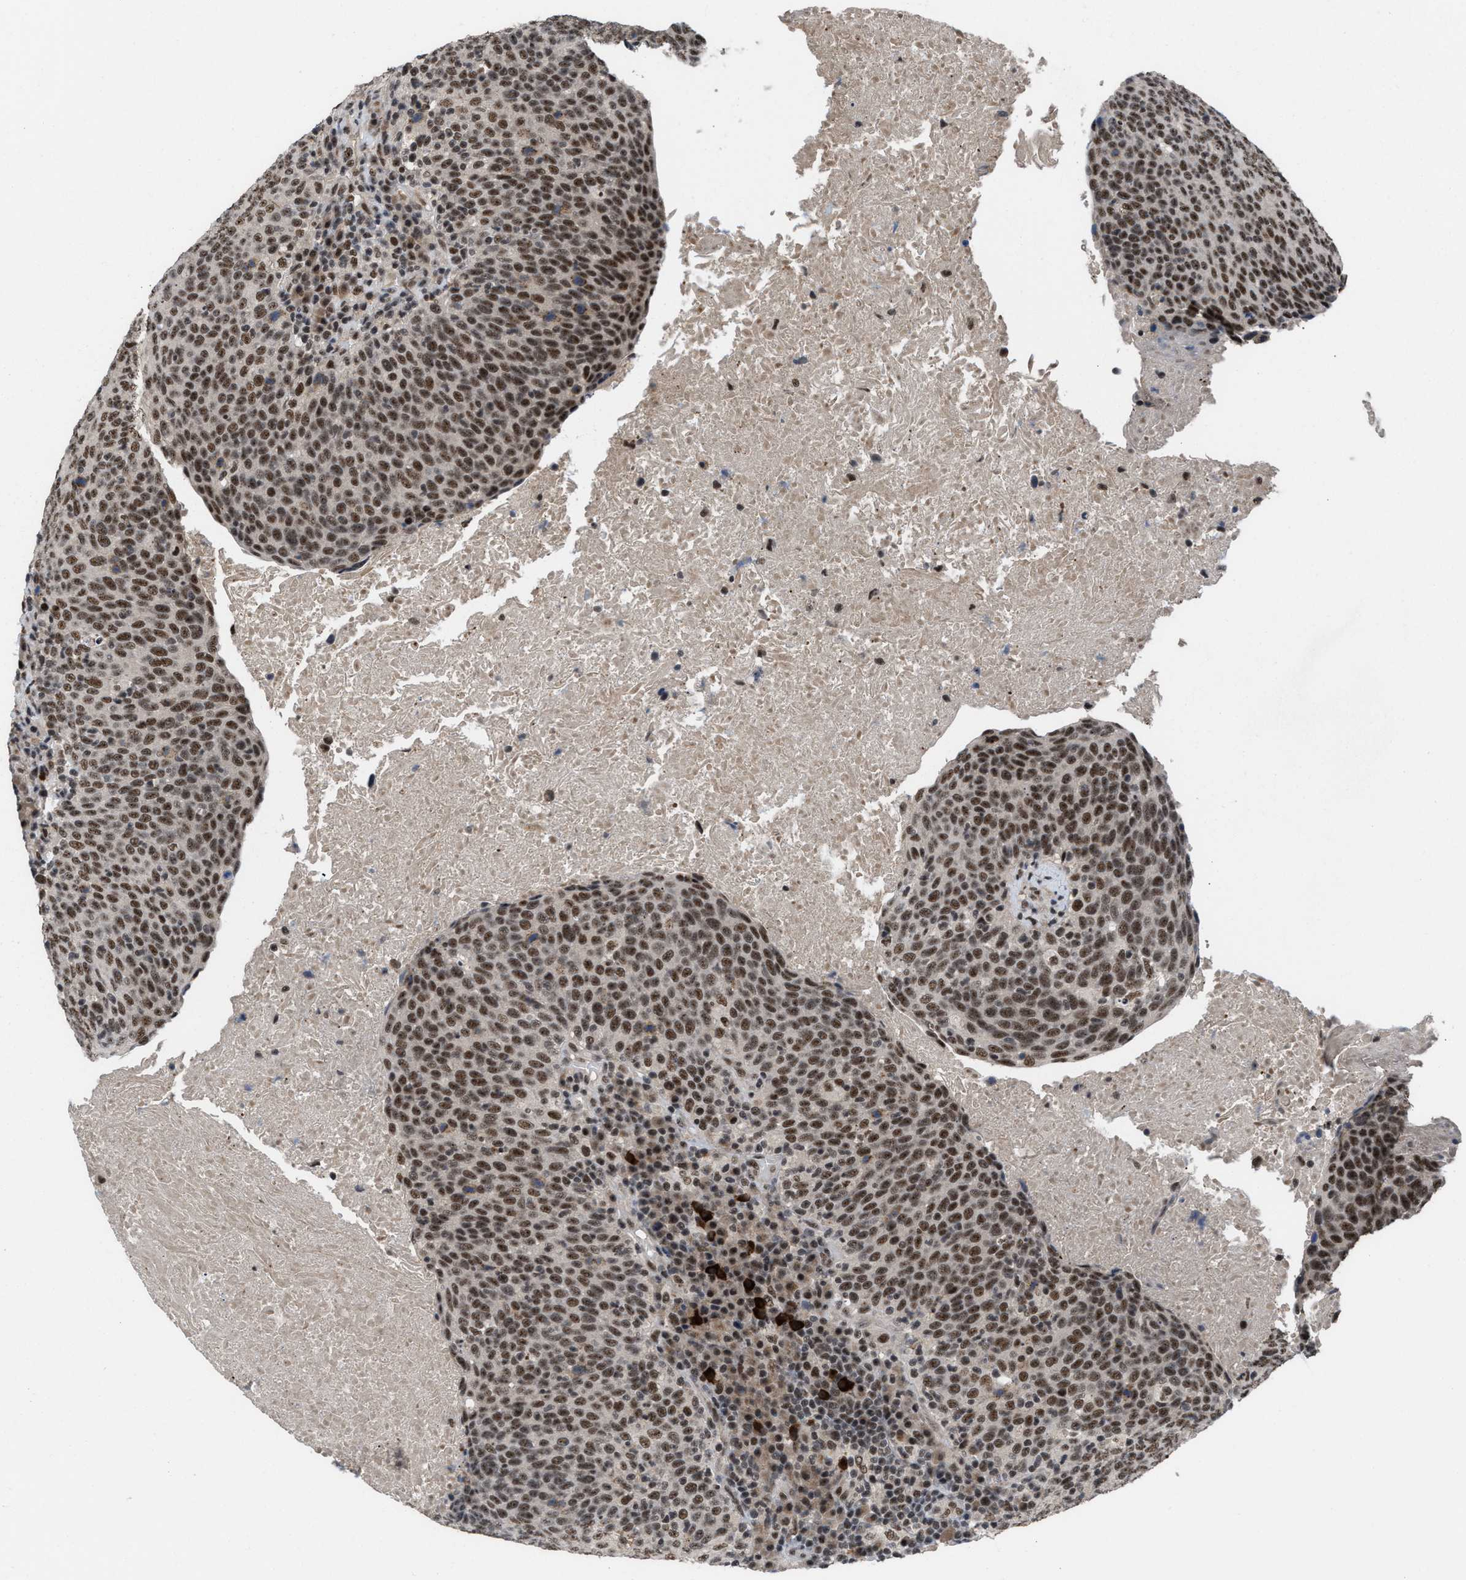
{"staining": {"intensity": "strong", "quantity": ">75%", "location": "nuclear"}, "tissue": "head and neck cancer", "cell_type": "Tumor cells", "image_type": "cancer", "snomed": [{"axis": "morphology", "description": "Squamous cell carcinoma, NOS"}, {"axis": "morphology", "description": "Squamous cell carcinoma, metastatic, NOS"}, {"axis": "topography", "description": "Lymph node"}, {"axis": "topography", "description": "Head-Neck"}], "caption": "IHC of human head and neck metastatic squamous cell carcinoma displays high levels of strong nuclear positivity in approximately >75% of tumor cells. Using DAB (3,3'-diaminobenzidine) (brown) and hematoxylin (blue) stains, captured at high magnification using brightfield microscopy.", "gene": "PRPF4", "patient": {"sex": "male", "age": 62}}